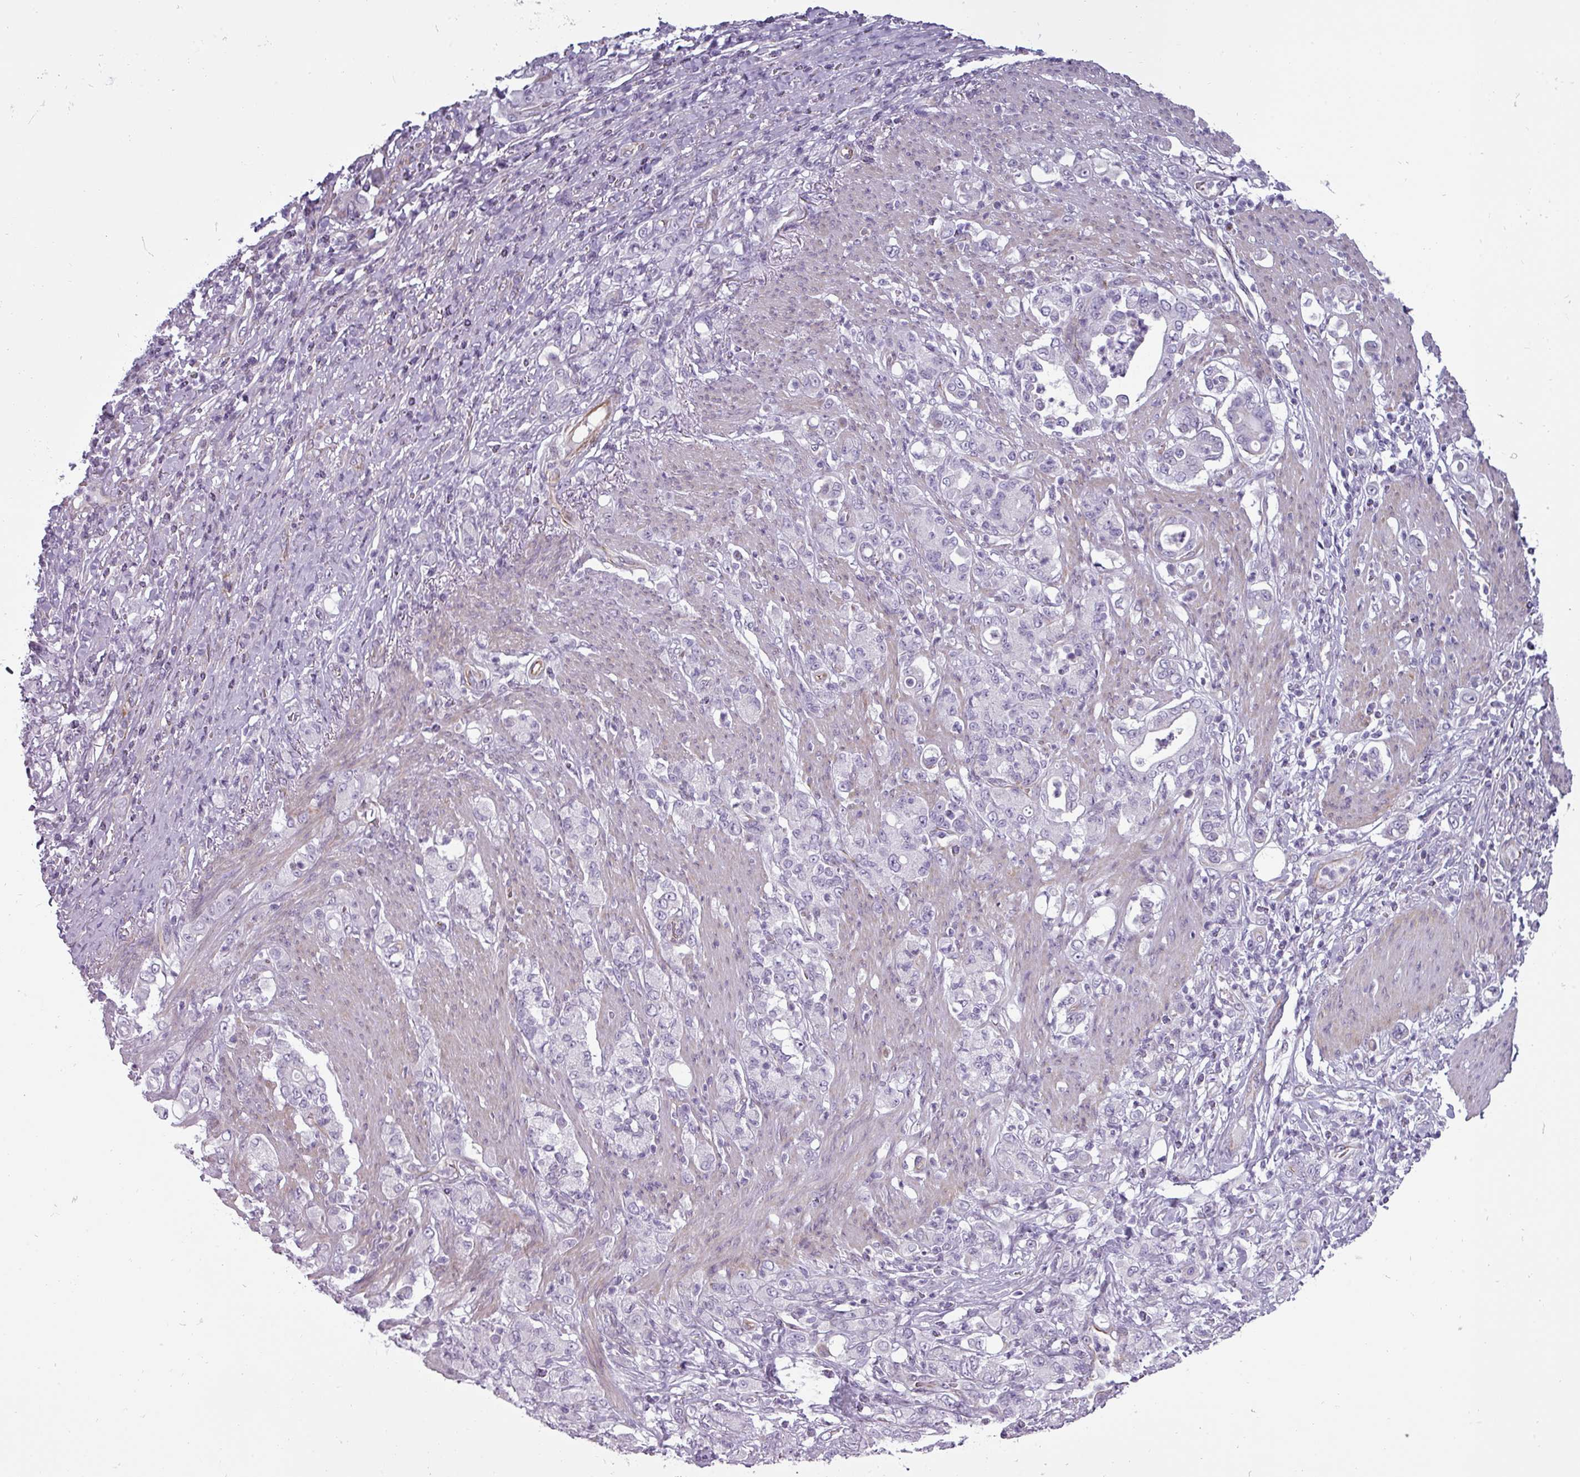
{"staining": {"intensity": "negative", "quantity": "none", "location": "none"}, "tissue": "stomach cancer", "cell_type": "Tumor cells", "image_type": "cancer", "snomed": [{"axis": "morphology", "description": "Normal tissue, NOS"}, {"axis": "morphology", "description": "Adenocarcinoma, NOS"}, {"axis": "topography", "description": "Stomach"}], "caption": "A high-resolution photomicrograph shows IHC staining of stomach cancer (adenocarcinoma), which exhibits no significant expression in tumor cells. Brightfield microscopy of IHC stained with DAB (brown) and hematoxylin (blue), captured at high magnification.", "gene": "CHRDL1", "patient": {"sex": "female", "age": 79}}